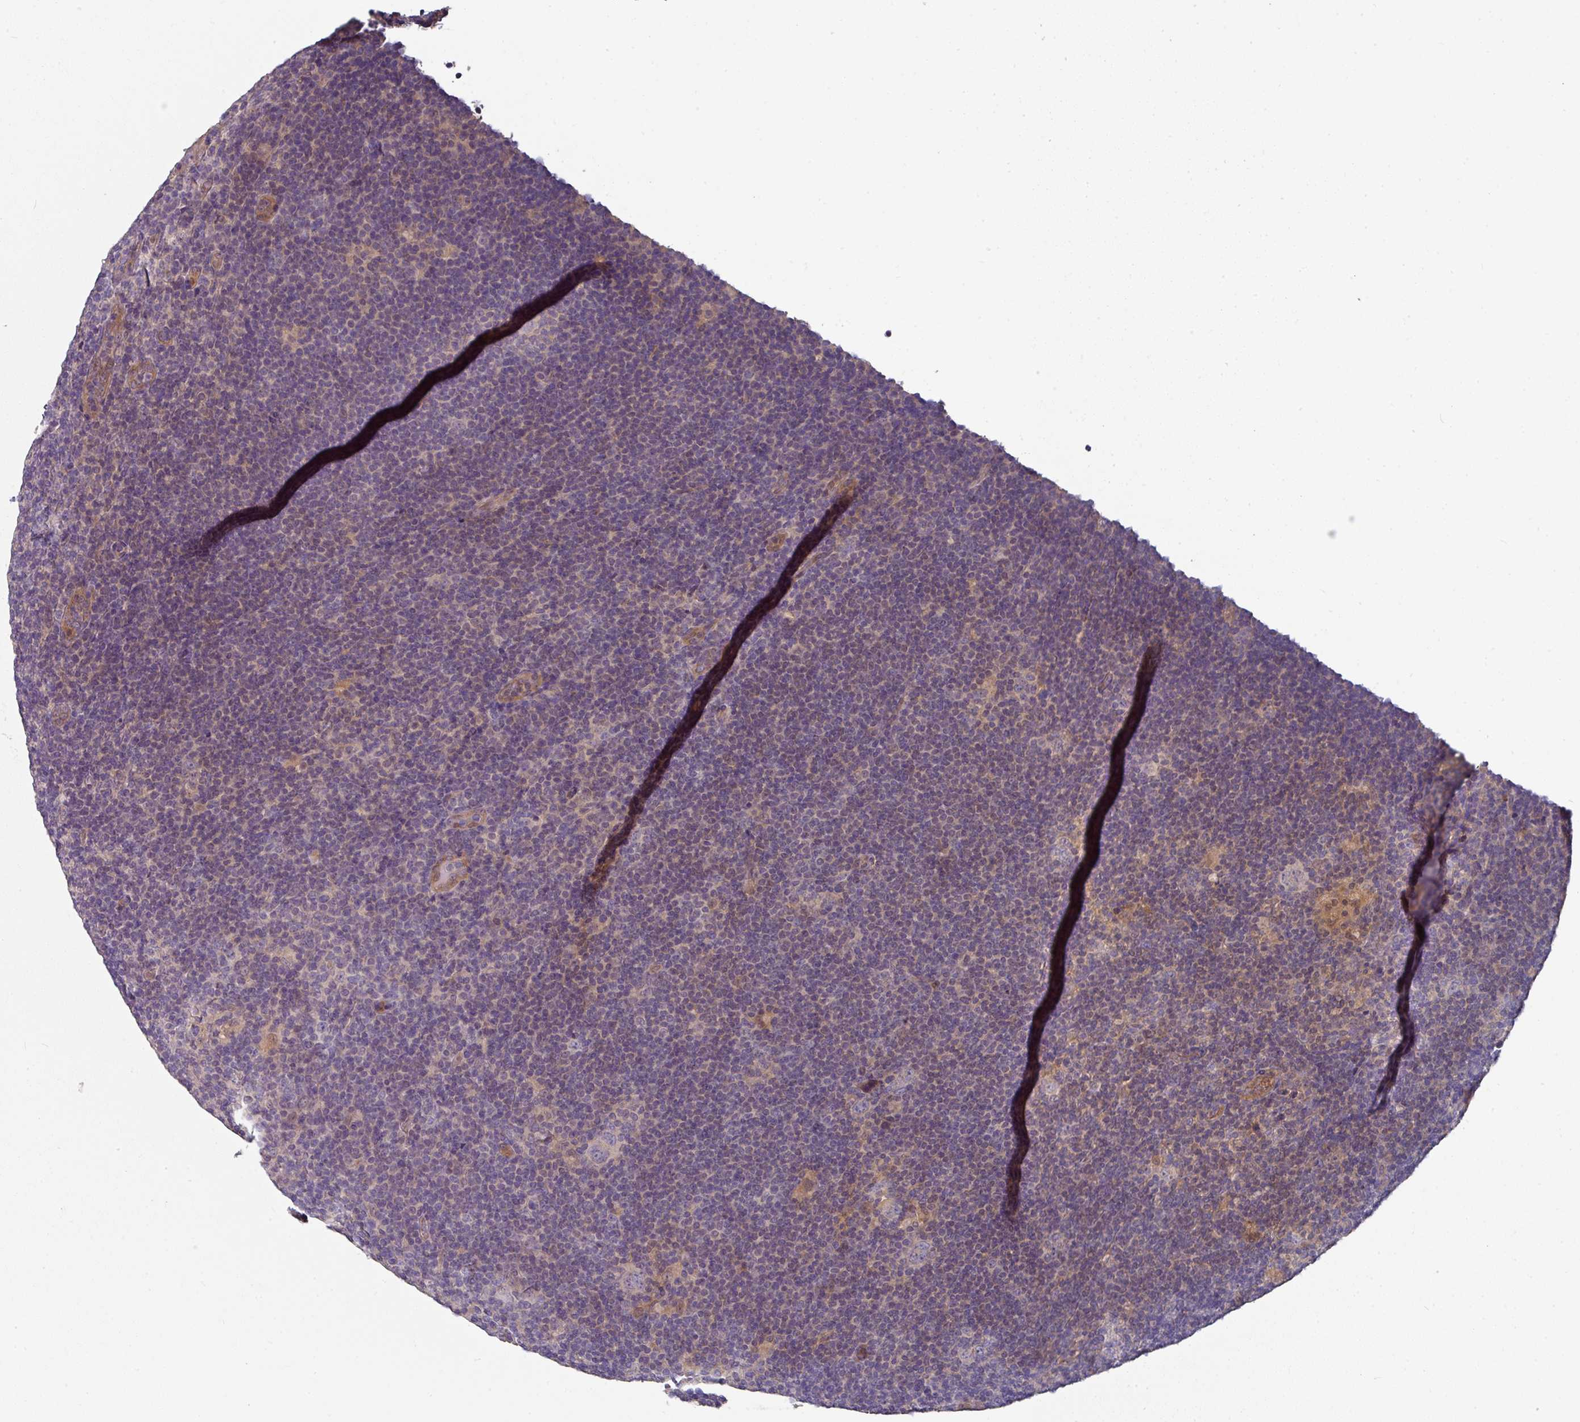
{"staining": {"intensity": "negative", "quantity": "none", "location": "none"}, "tissue": "lymphoma", "cell_type": "Tumor cells", "image_type": "cancer", "snomed": [{"axis": "morphology", "description": "Hodgkin's disease, NOS"}, {"axis": "topography", "description": "Lymph node"}], "caption": "This is a histopathology image of immunohistochemistry (IHC) staining of Hodgkin's disease, which shows no expression in tumor cells.", "gene": "C4orf48", "patient": {"sex": "female", "age": 57}}